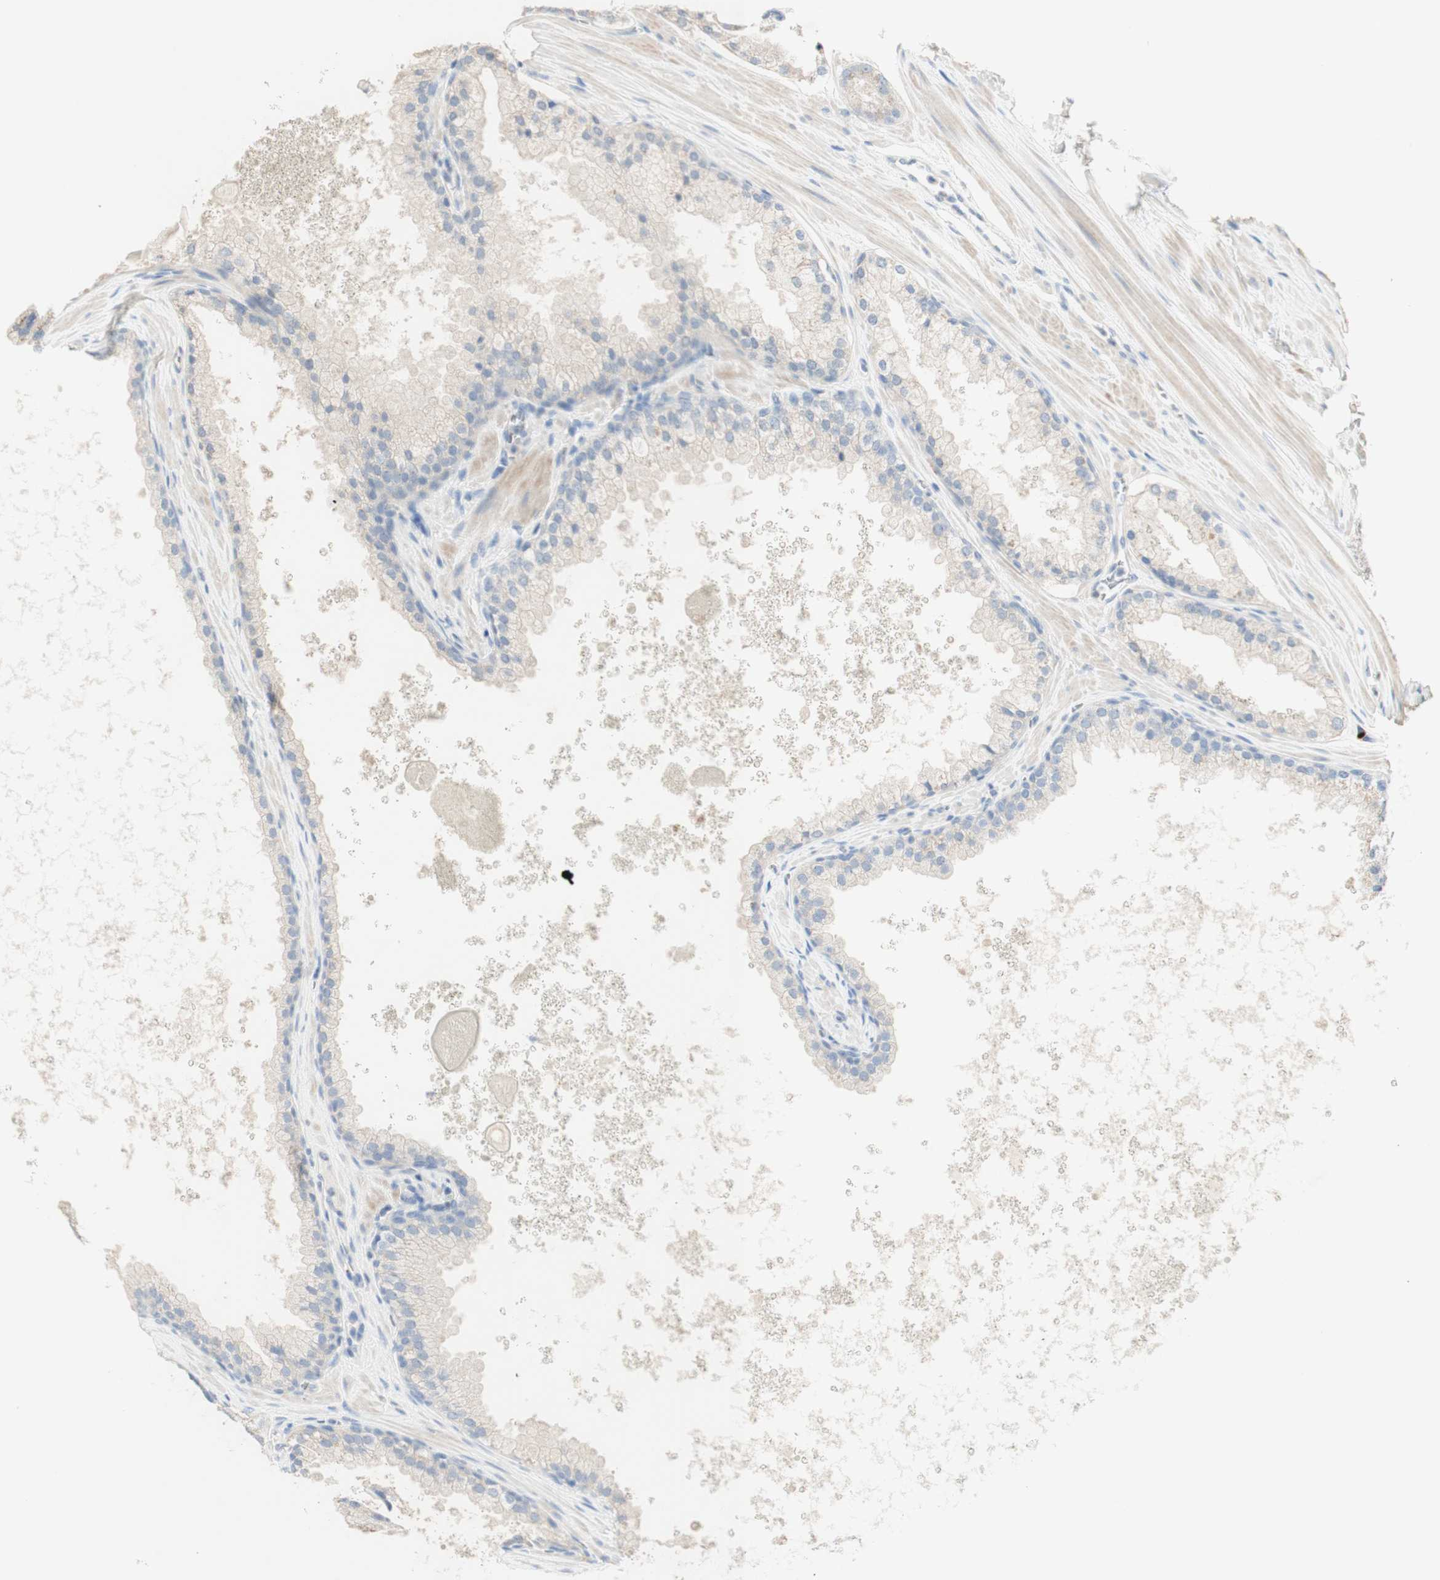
{"staining": {"intensity": "negative", "quantity": "none", "location": "none"}, "tissue": "prostate cancer", "cell_type": "Tumor cells", "image_type": "cancer", "snomed": [{"axis": "morphology", "description": "Adenocarcinoma, High grade"}, {"axis": "topography", "description": "Prostate"}], "caption": "IHC histopathology image of human high-grade adenocarcinoma (prostate) stained for a protein (brown), which shows no staining in tumor cells.", "gene": "MANEA", "patient": {"sex": "male", "age": 65}}